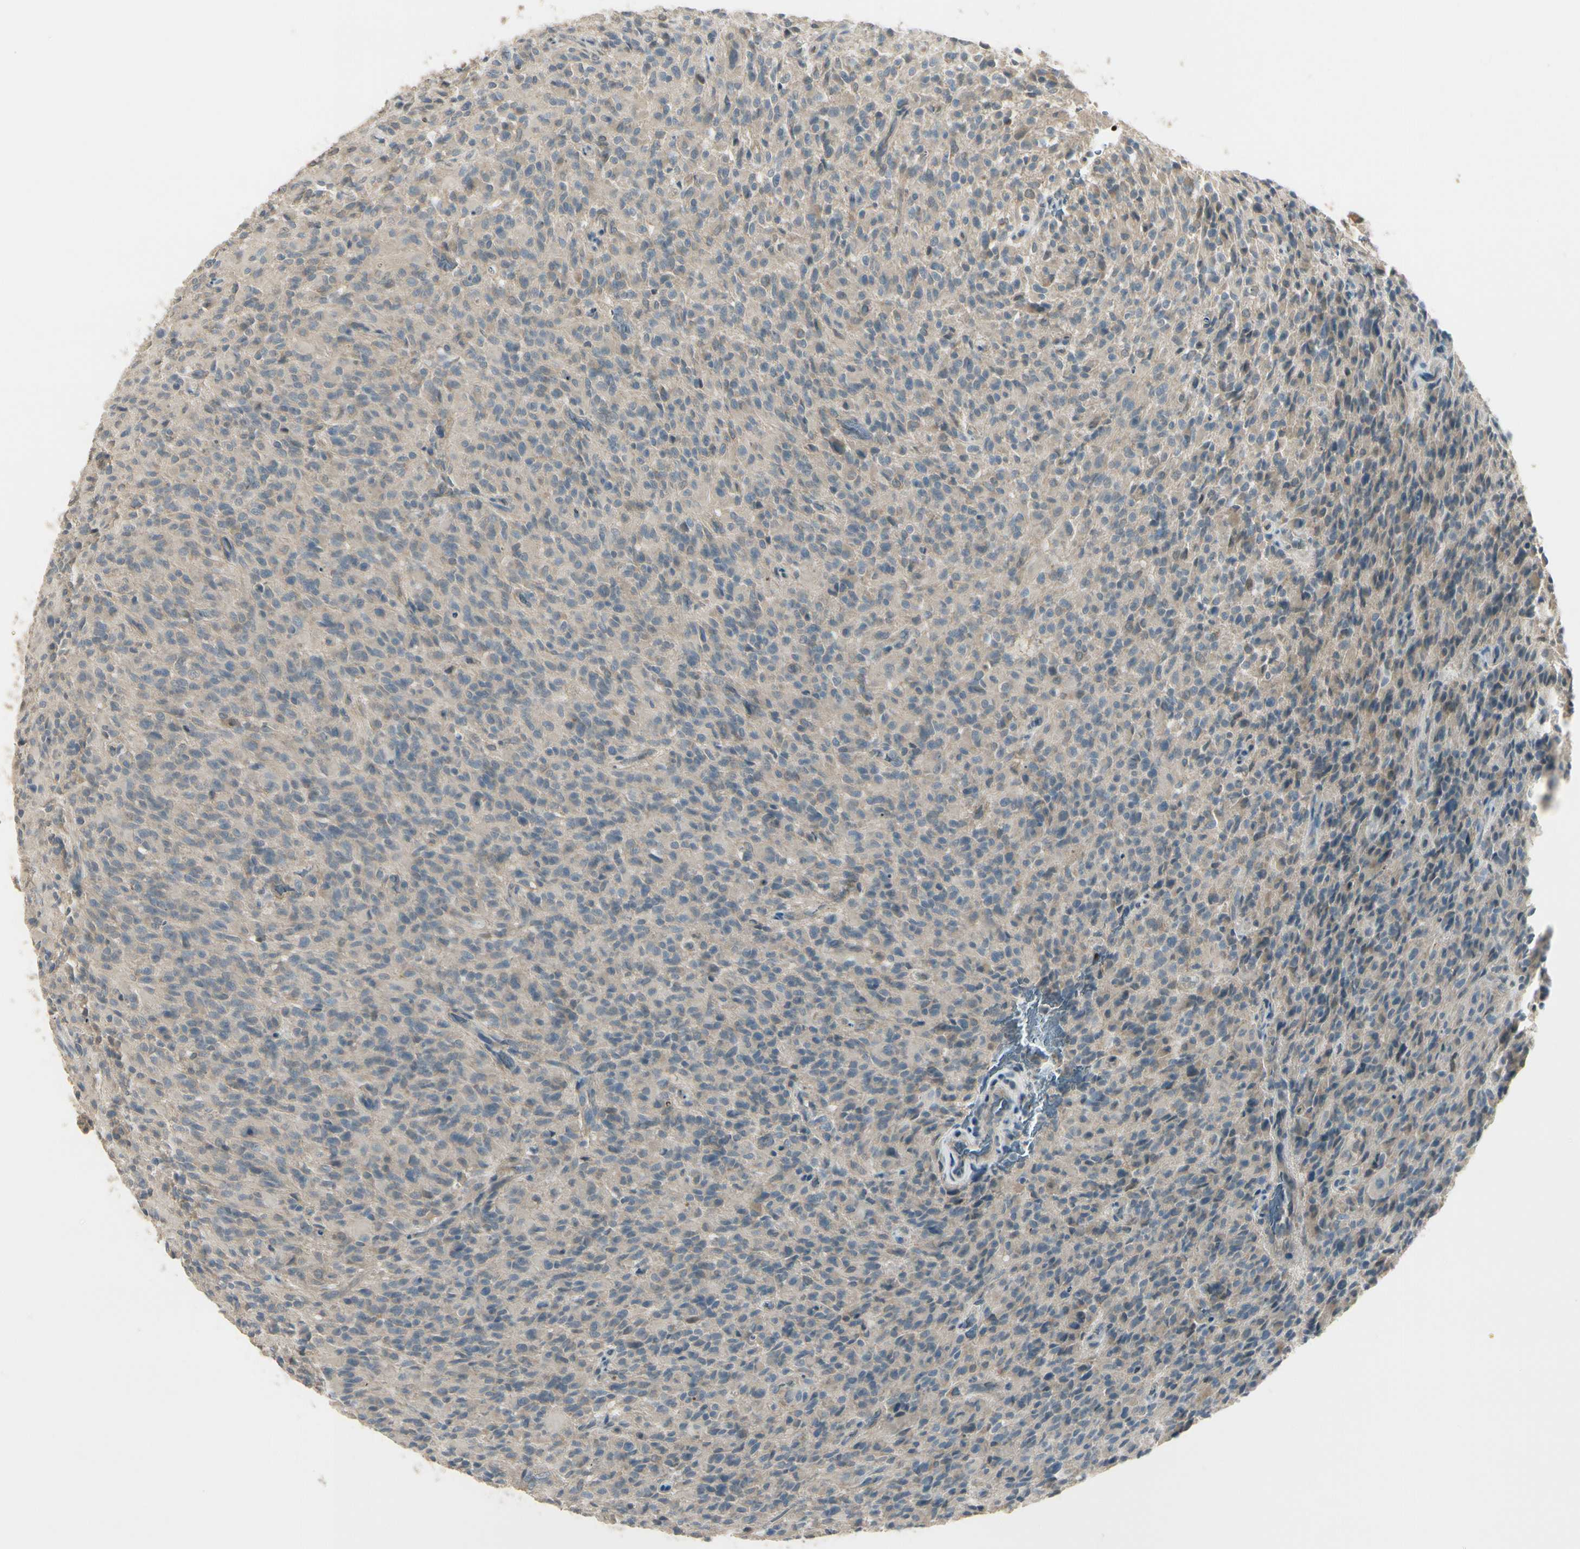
{"staining": {"intensity": "weak", "quantity": "<25%", "location": "cytoplasmic/membranous"}, "tissue": "glioma", "cell_type": "Tumor cells", "image_type": "cancer", "snomed": [{"axis": "morphology", "description": "Glioma, malignant, High grade"}, {"axis": "topography", "description": "Brain"}], "caption": "Tumor cells show no significant protein positivity in high-grade glioma (malignant).", "gene": "PPP3CB", "patient": {"sex": "male", "age": 71}}